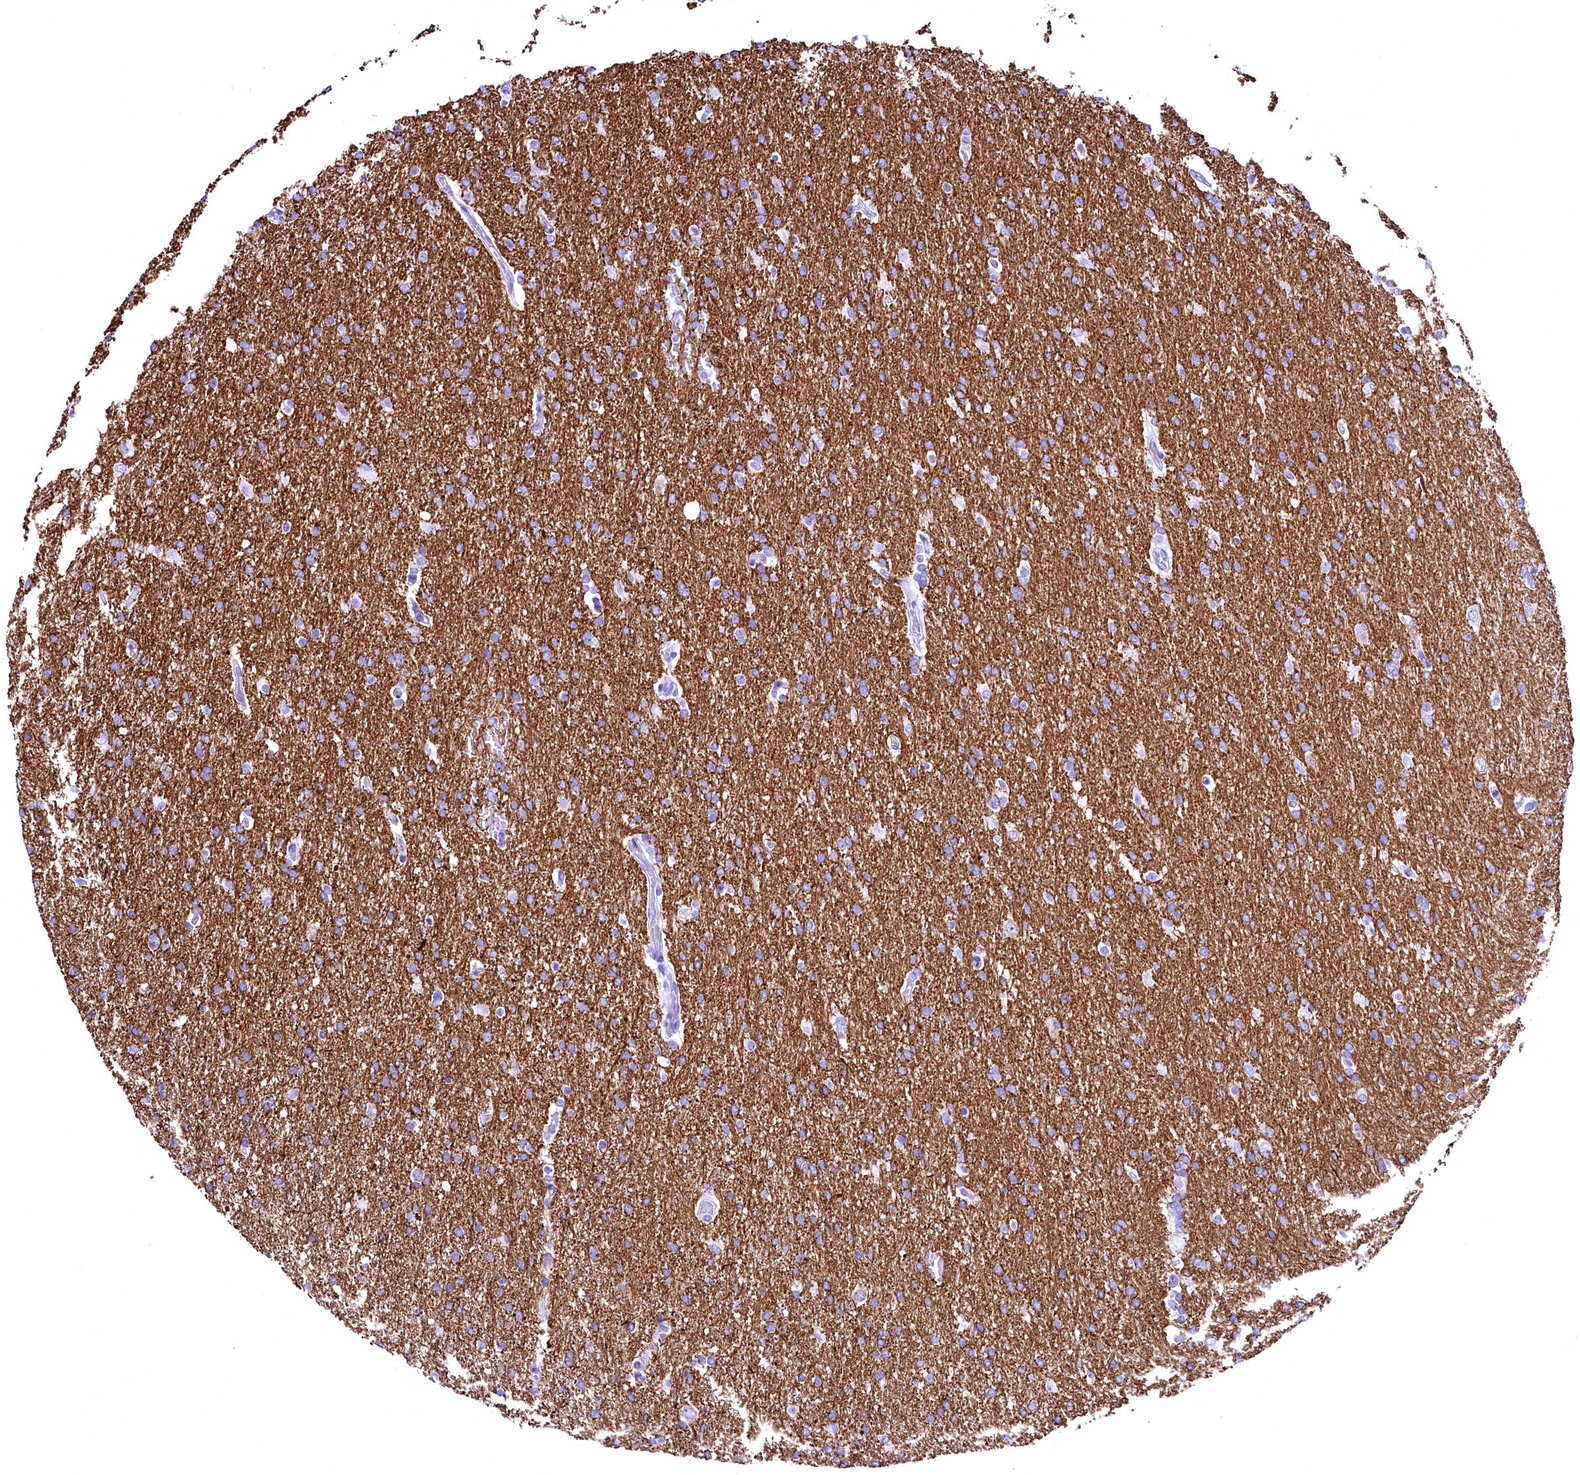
{"staining": {"intensity": "negative", "quantity": "none", "location": "none"}, "tissue": "glioma", "cell_type": "Tumor cells", "image_type": "cancer", "snomed": [{"axis": "morphology", "description": "Glioma, malignant, High grade"}, {"axis": "topography", "description": "Brain"}], "caption": "This histopathology image is of malignant glioma (high-grade) stained with immunohistochemistry to label a protein in brown with the nuclei are counter-stained blue. There is no expression in tumor cells. (Immunohistochemistry, brightfield microscopy, high magnification).", "gene": "SKIDA1", "patient": {"sex": "male", "age": 72}}